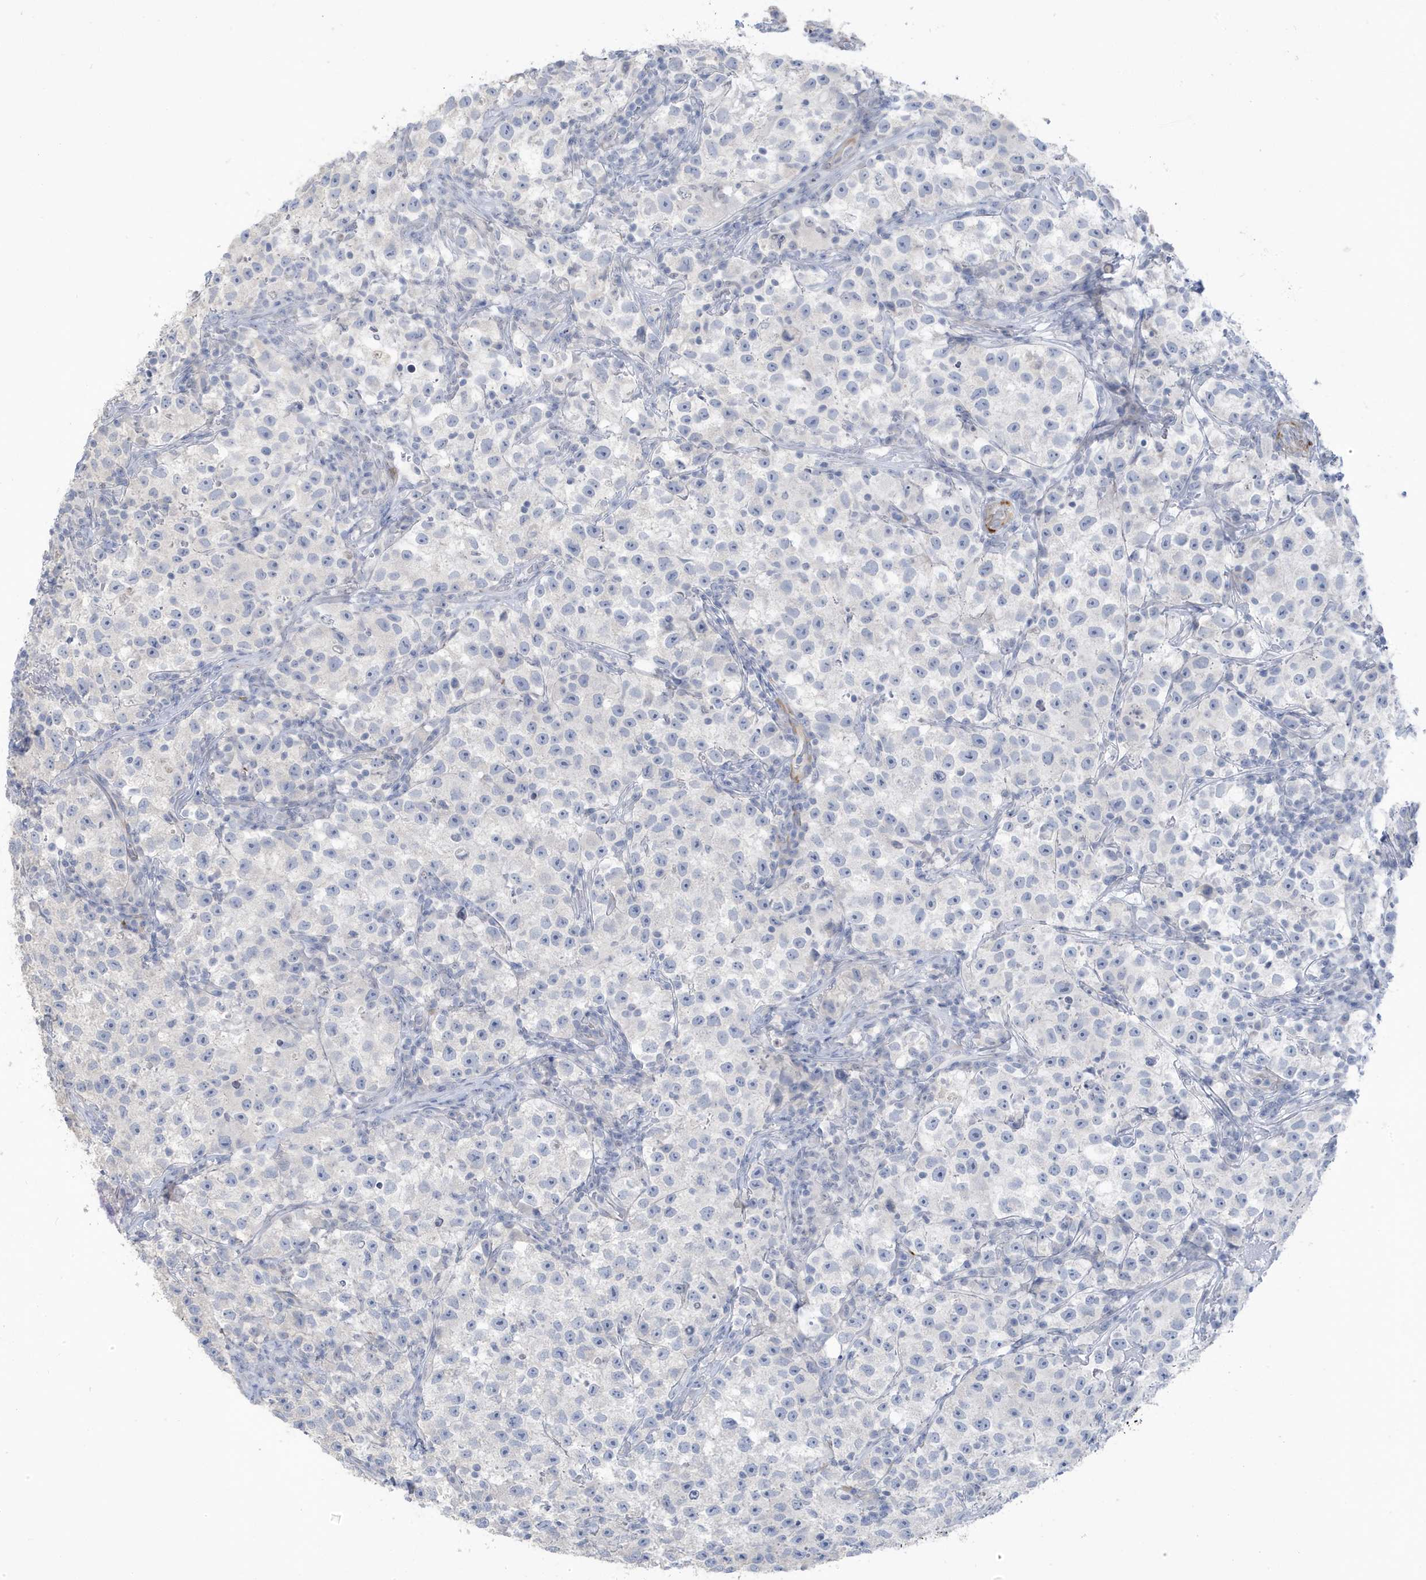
{"staining": {"intensity": "negative", "quantity": "none", "location": "none"}, "tissue": "testis cancer", "cell_type": "Tumor cells", "image_type": "cancer", "snomed": [{"axis": "morphology", "description": "Seminoma, NOS"}, {"axis": "topography", "description": "Testis"}], "caption": "This is an immunohistochemistry (IHC) micrograph of seminoma (testis). There is no positivity in tumor cells.", "gene": "PERM1", "patient": {"sex": "male", "age": 22}}